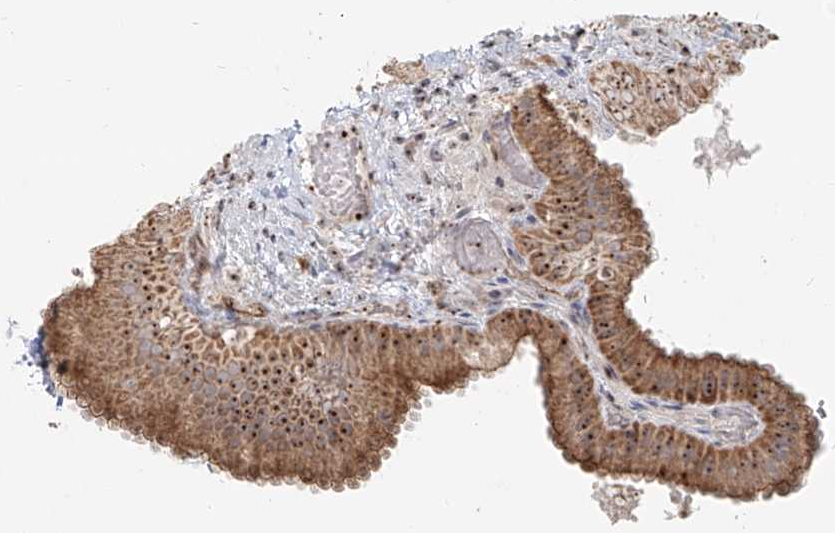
{"staining": {"intensity": "moderate", "quantity": ">75%", "location": "cytoplasmic/membranous,nuclear"}, "tissue": "gallbladder", "cell_type": "Glandular cells", "image_type": "normal", "snomed": [{"axis": "morphology", "description": "Normal tissue, NOS"}, {"axis": "topography", "description": "Gallbladder"}], "caption": "Protein expression by IHC reveals moderate cytoplasmic/membranous,nuclear staining in approximately >75% of glandular cells in unremarkable gallbladder. Using DAB (3,3'-diaminobenzidine) (brown) and hematoxylin (blue) stains, captured at high magnification using brightfield microscopy.", "gene": "BYSL", "patient": {"sex": "female", "age": 30}}